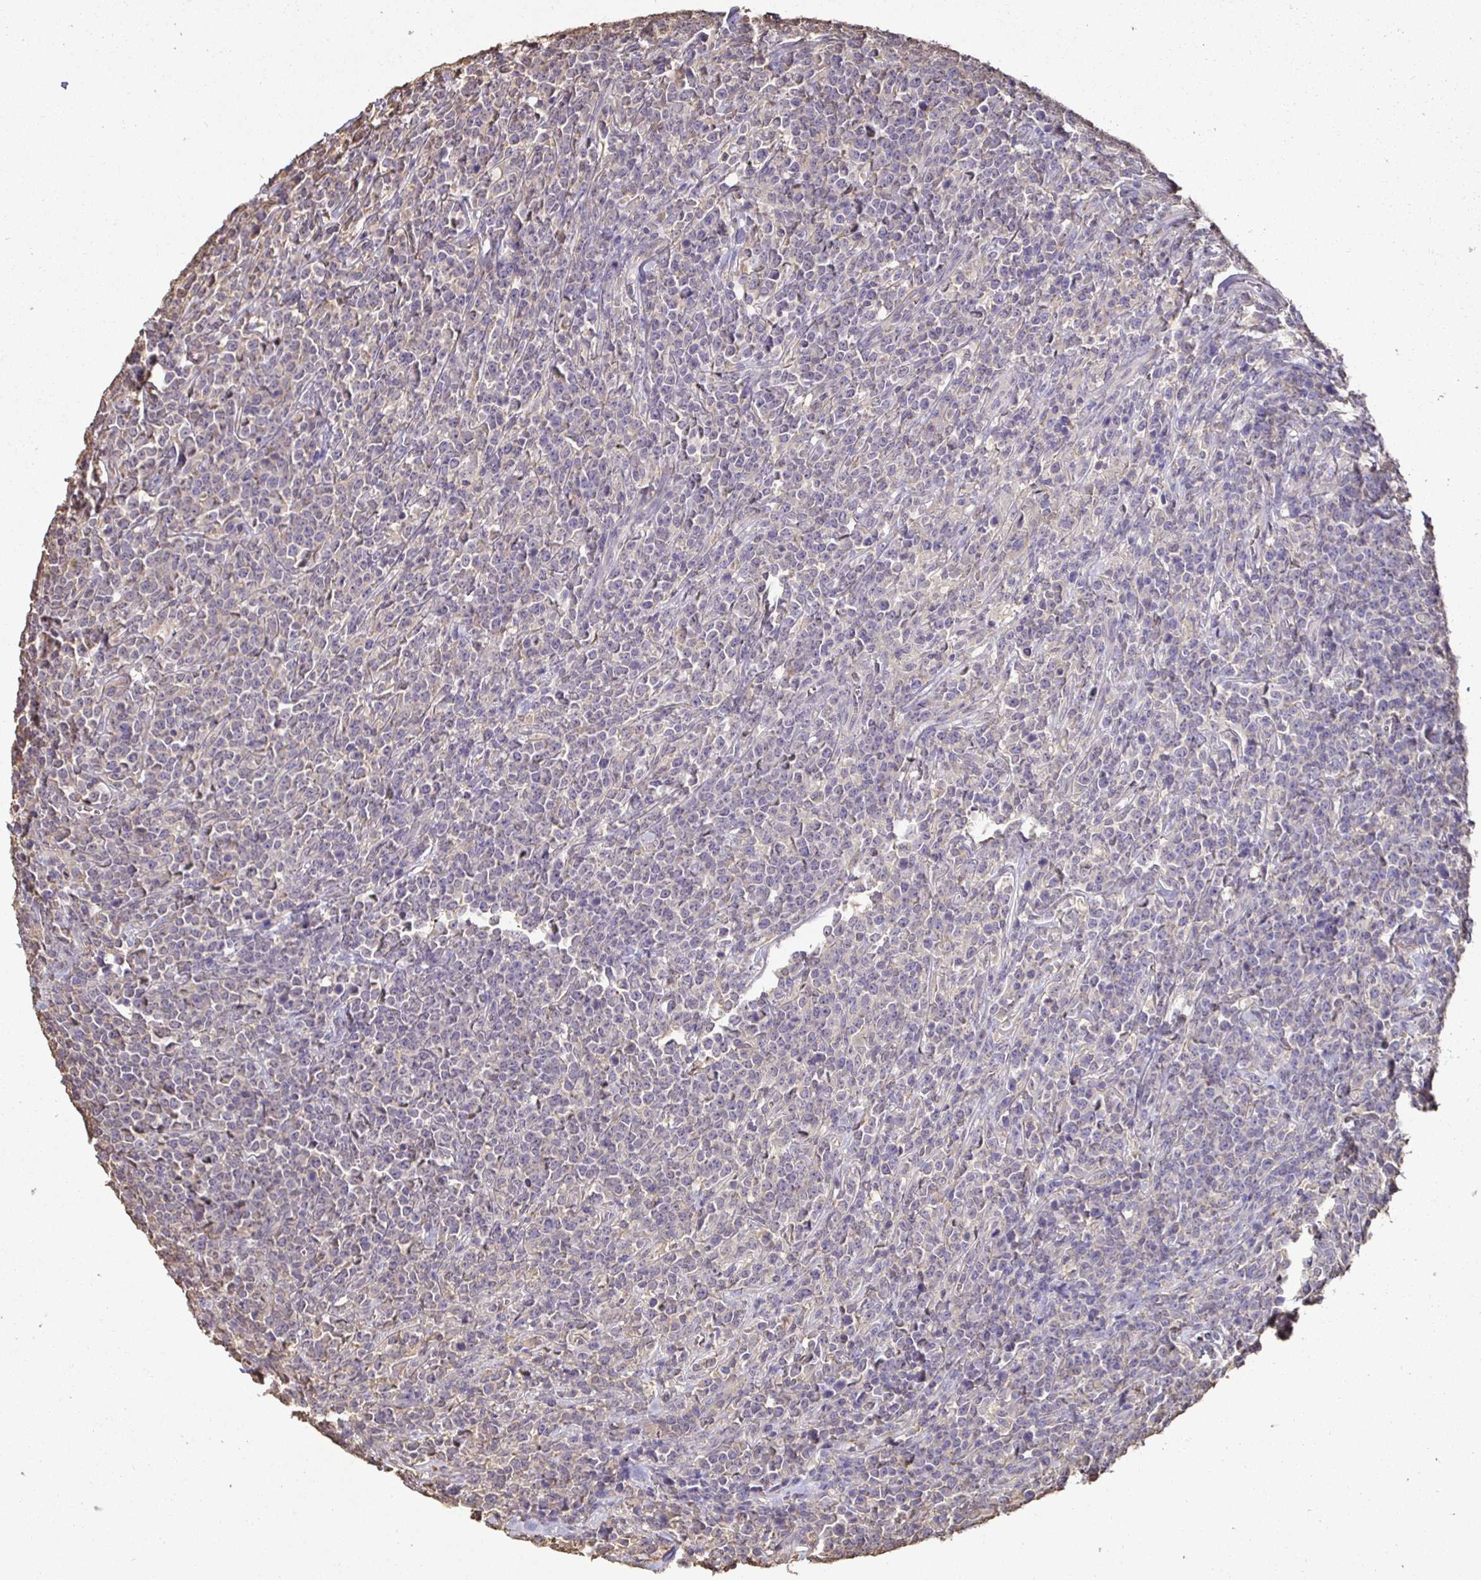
{"staining": {"intensity": "negative", "quantity": "none", "location": "none"}, "tissue": "lymphoma", "cell_type": "Tumor cells", "image_type": "cancer", "snomed": [{"axis": "morphology", "description": "Malignant lymphoma, non-Hodgkin's type, High grade"}, {"axis": "topography", "description": "Small intestine"}], "caption": "DAB (3,3'-diaminobenzidine) immunohistochemical staining of human lymphoma reveals no significant positivity in tumor cells.", "gene": "MAPK8IP3", "patient": {"sex": "female", "age": 56}}